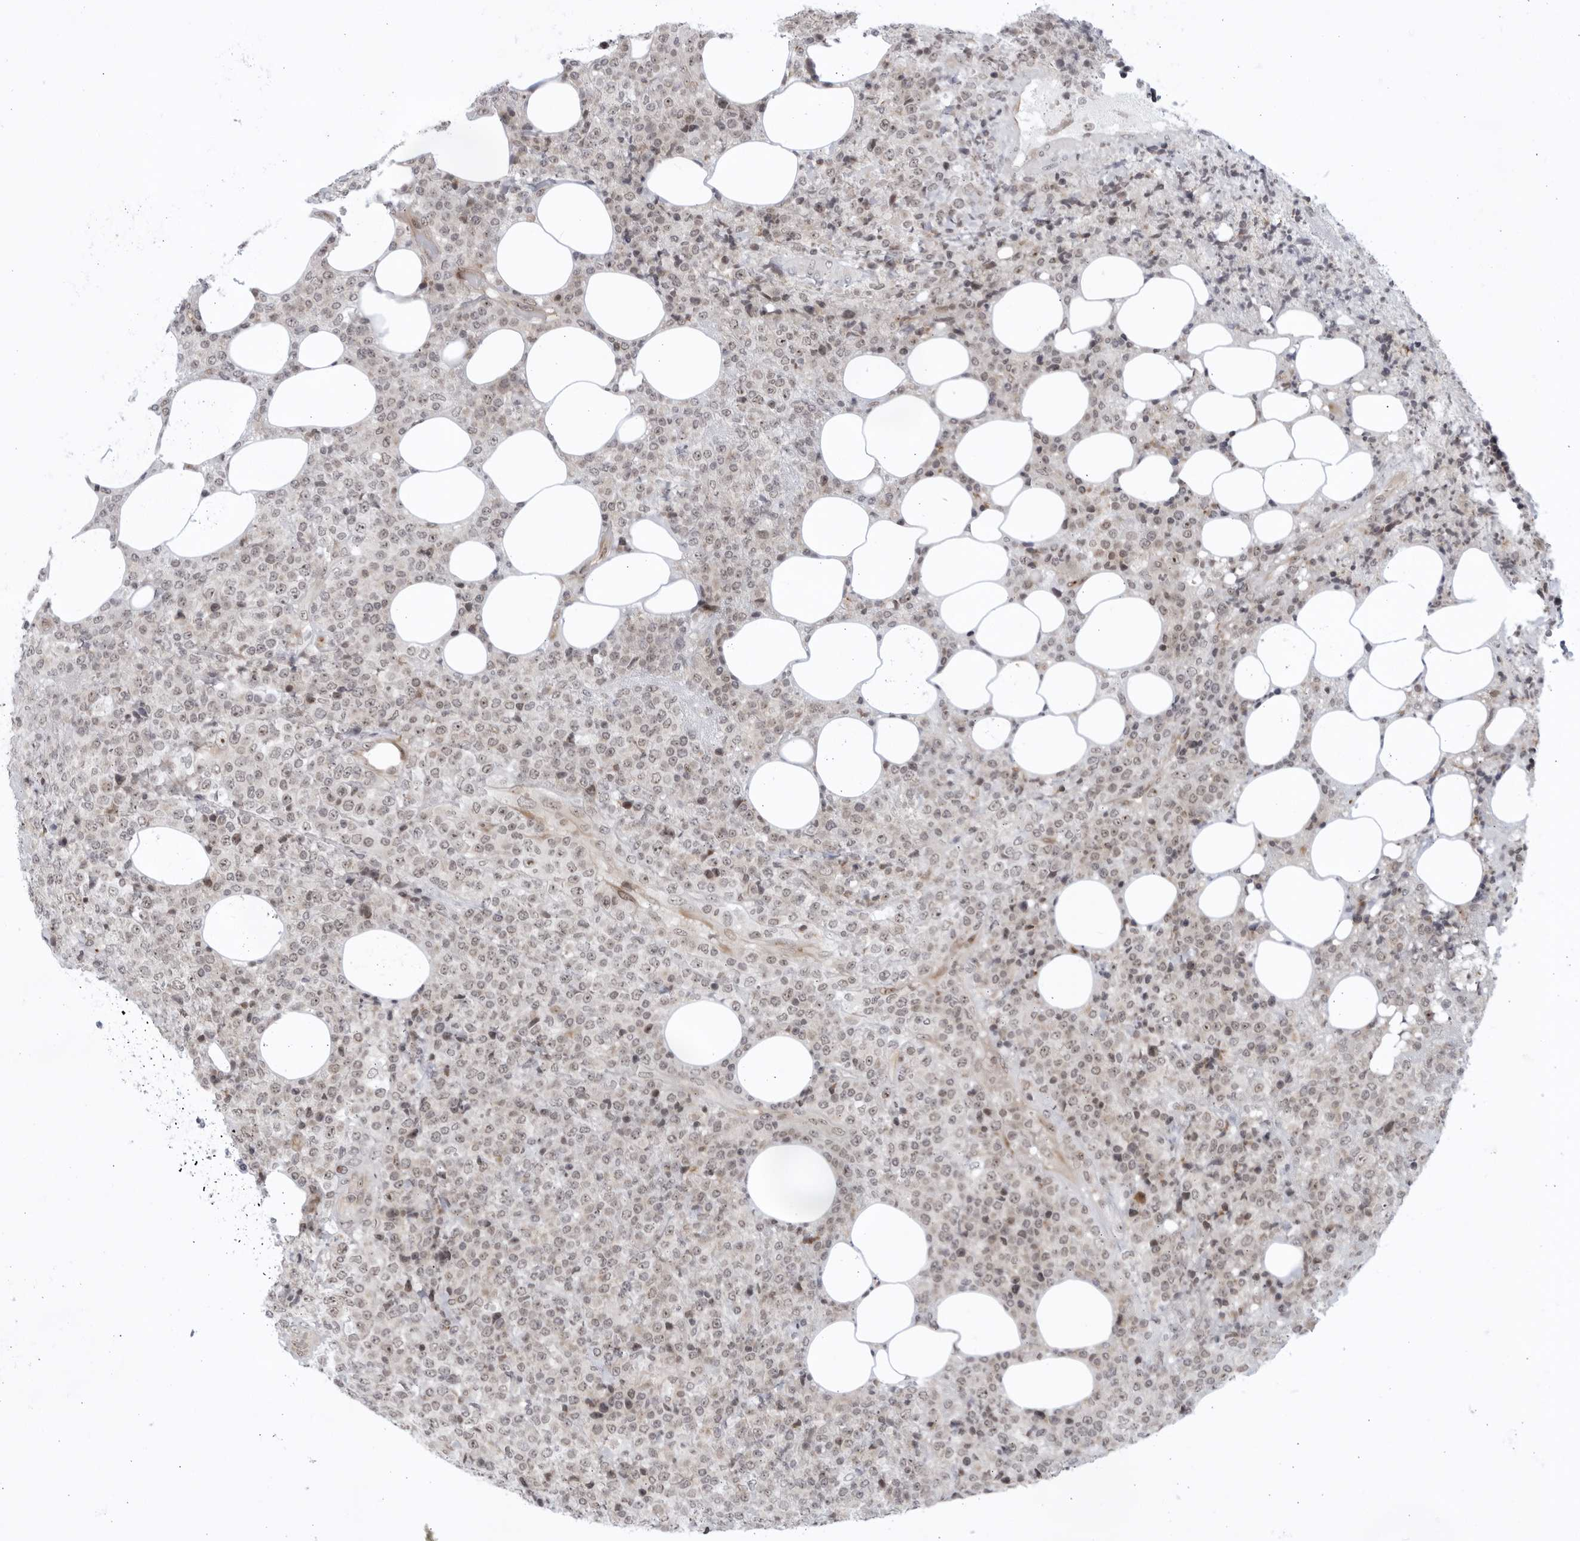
{"staining": {"intensity": "weak", "quantity": ">75%", "location": "nuclear"}, "tissue": "lymphoma", "cell_type": "Tumor cells", "image_type": "cancer", "snomed": [{"axis": "morphology", "description": "Malignant lymphoma, non-Hodgkin's type, High grade"}, {"axis": "topography", "description": "Lymph node"}], "caption": "Weak nuclear positivity for a protein is present in approximately >75% of tumor cells of lymphoma using IHC.", "gene": "ITGB3BP", "patient": {"sex": "male", "age": 13}}